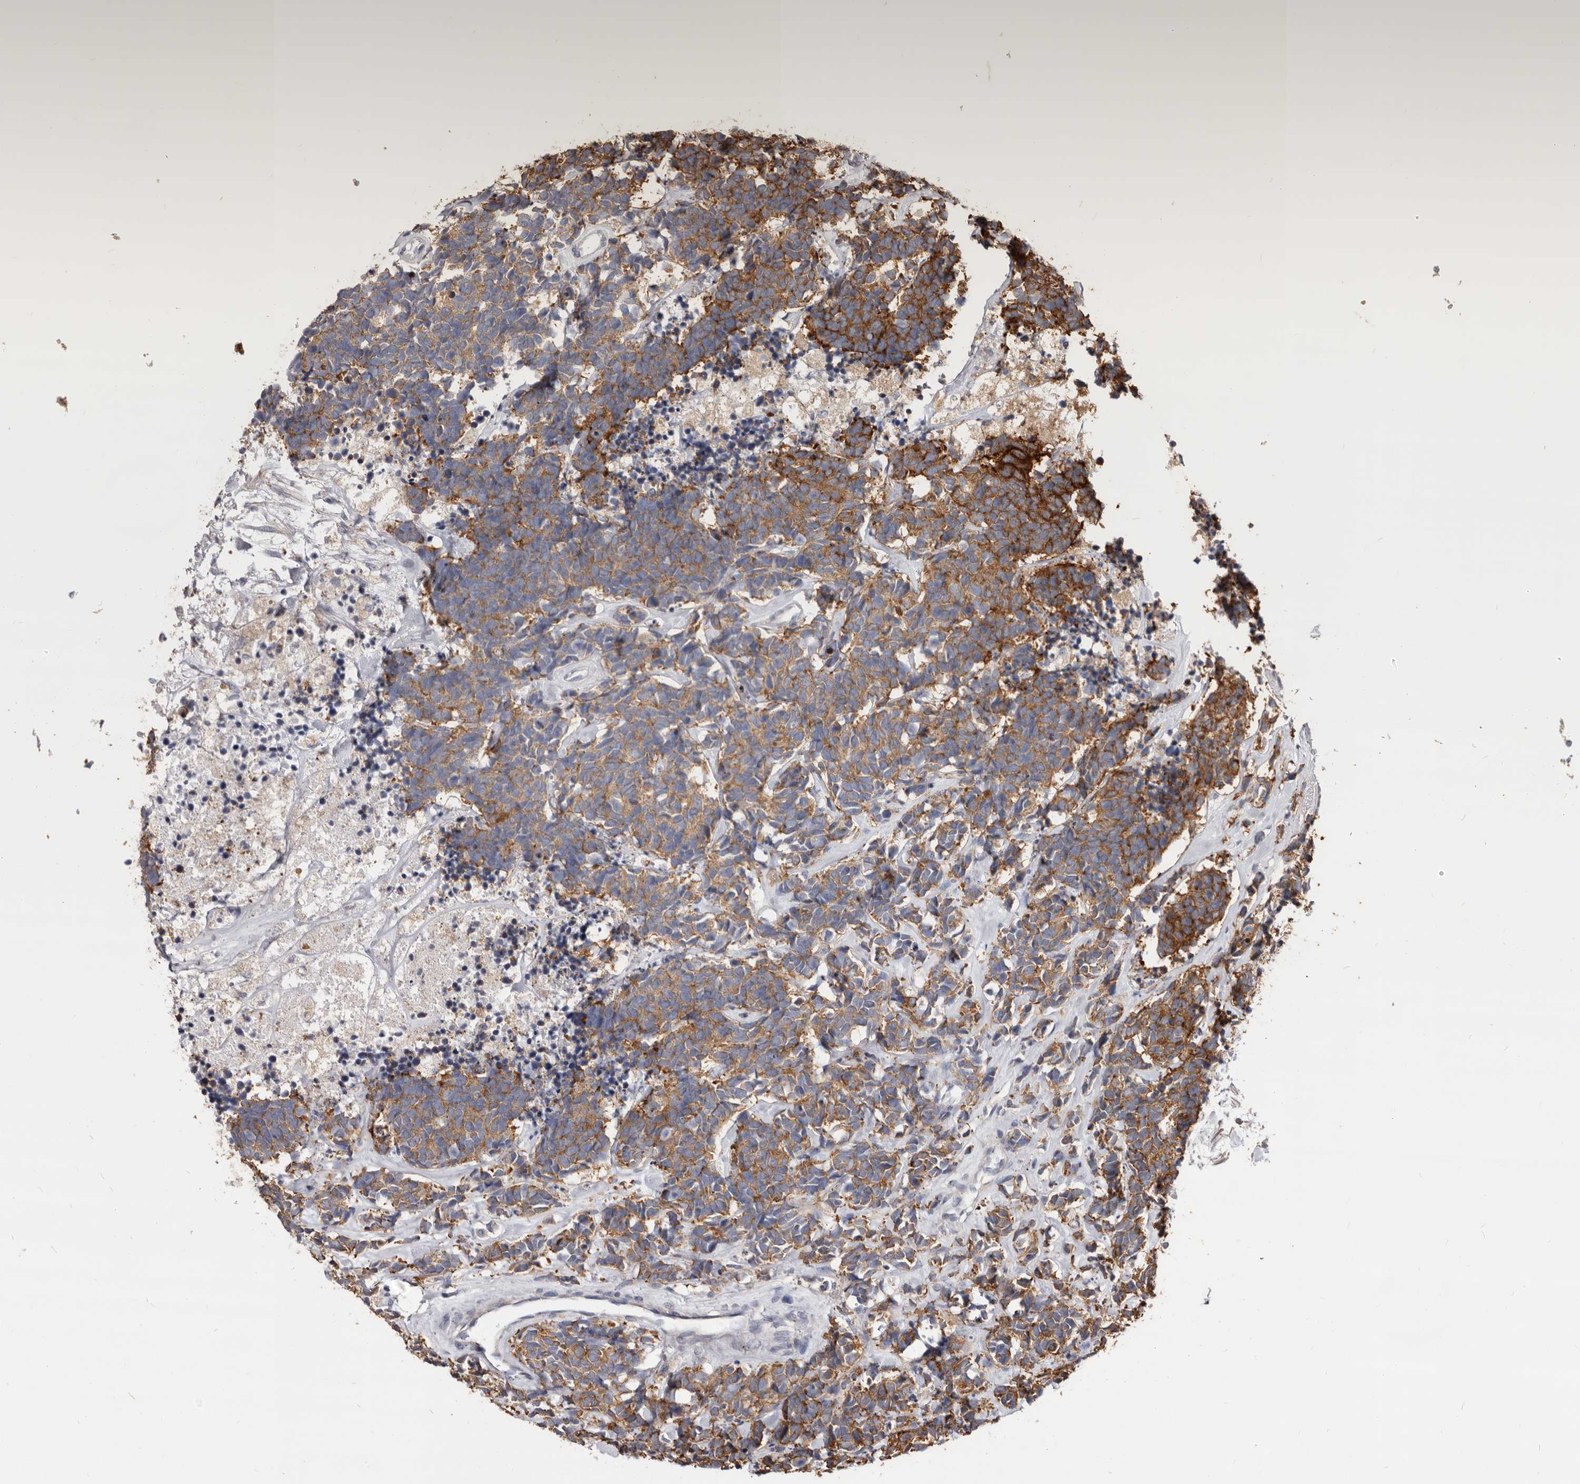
{"staining": {"intensity": "moderate", "quantity": ">75%", "location": "cytoplasmic/membranous"}, "tissue": "carcinoid", "cell_type": "Tumor cells", "image_type": "cancer", "snomed": [{"axis": "morphology", "description": "Carcinoma, NOS"}, {"axis": "morphology", "description": "Carcinoid, malignant, NOS"}, {"axis": "topography", "description": "Urinary bladder"}], "caption": "Carcinoid stained for a protein (brown) exhibits moderate cytoplasmic/membranous positive expression in about >75% of tumor cells.", "gene": "TPD52", "patient": {"sex": "male", "age": 57}}